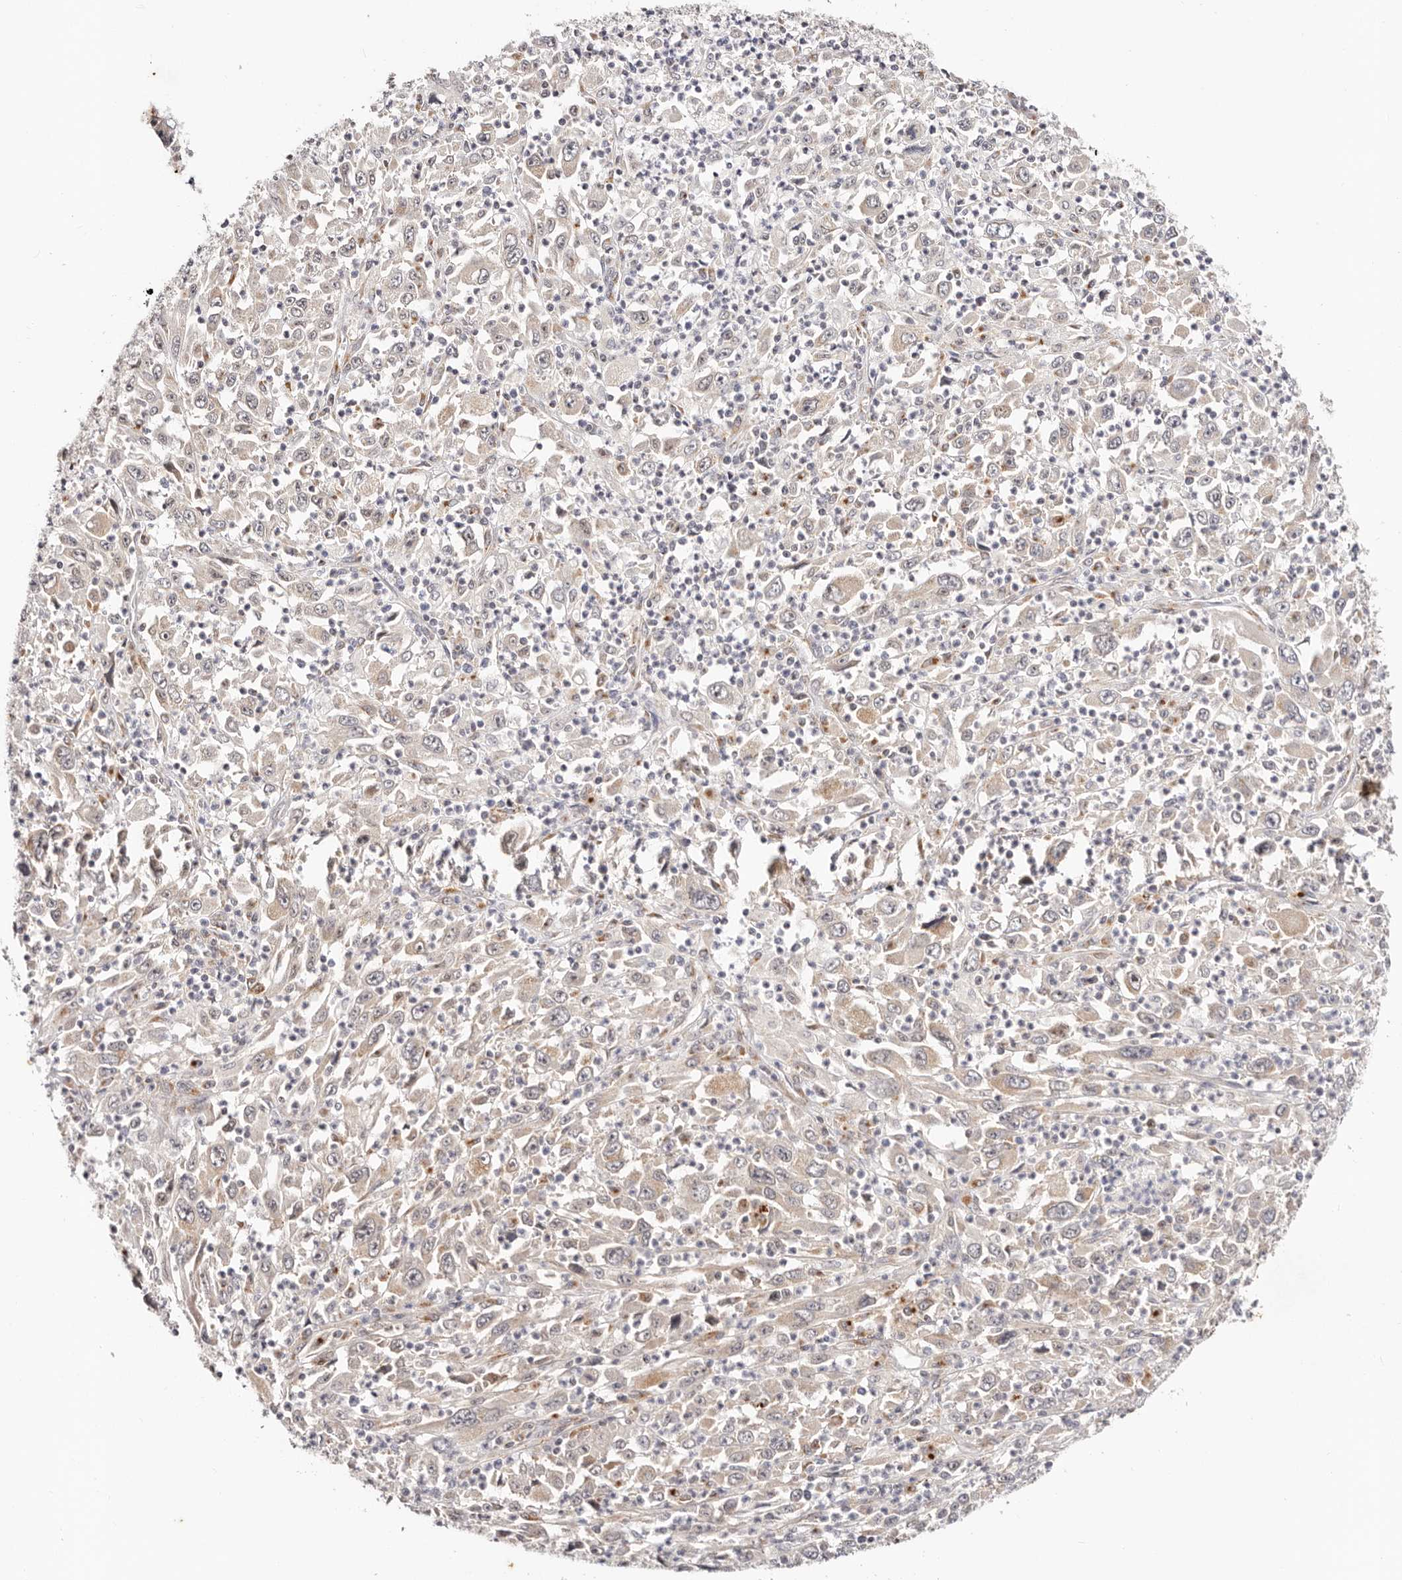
{"staining": {"intensity": "weak", "quantity": "<25%", "location": "cytoplasmic/membranous"}, "tissue": "melanoma", "cell_type": "Tumor cells", "image_type": "cancer", "snomed": [{"axis": "morphology", "description": "Malignant melanoma, Metastatic site"}, {"axis": "topography", "description": "Skin"}], "caption": "High magnification brightfield microscopy of melanoma stained with DAB (brown) and counterstained with hematoxylin (blue): tumor cells show no significant expression. Nuclei are stained in blue.", "gene": "VIPAS39", "patient": {"sex": "female", "age": 56}}